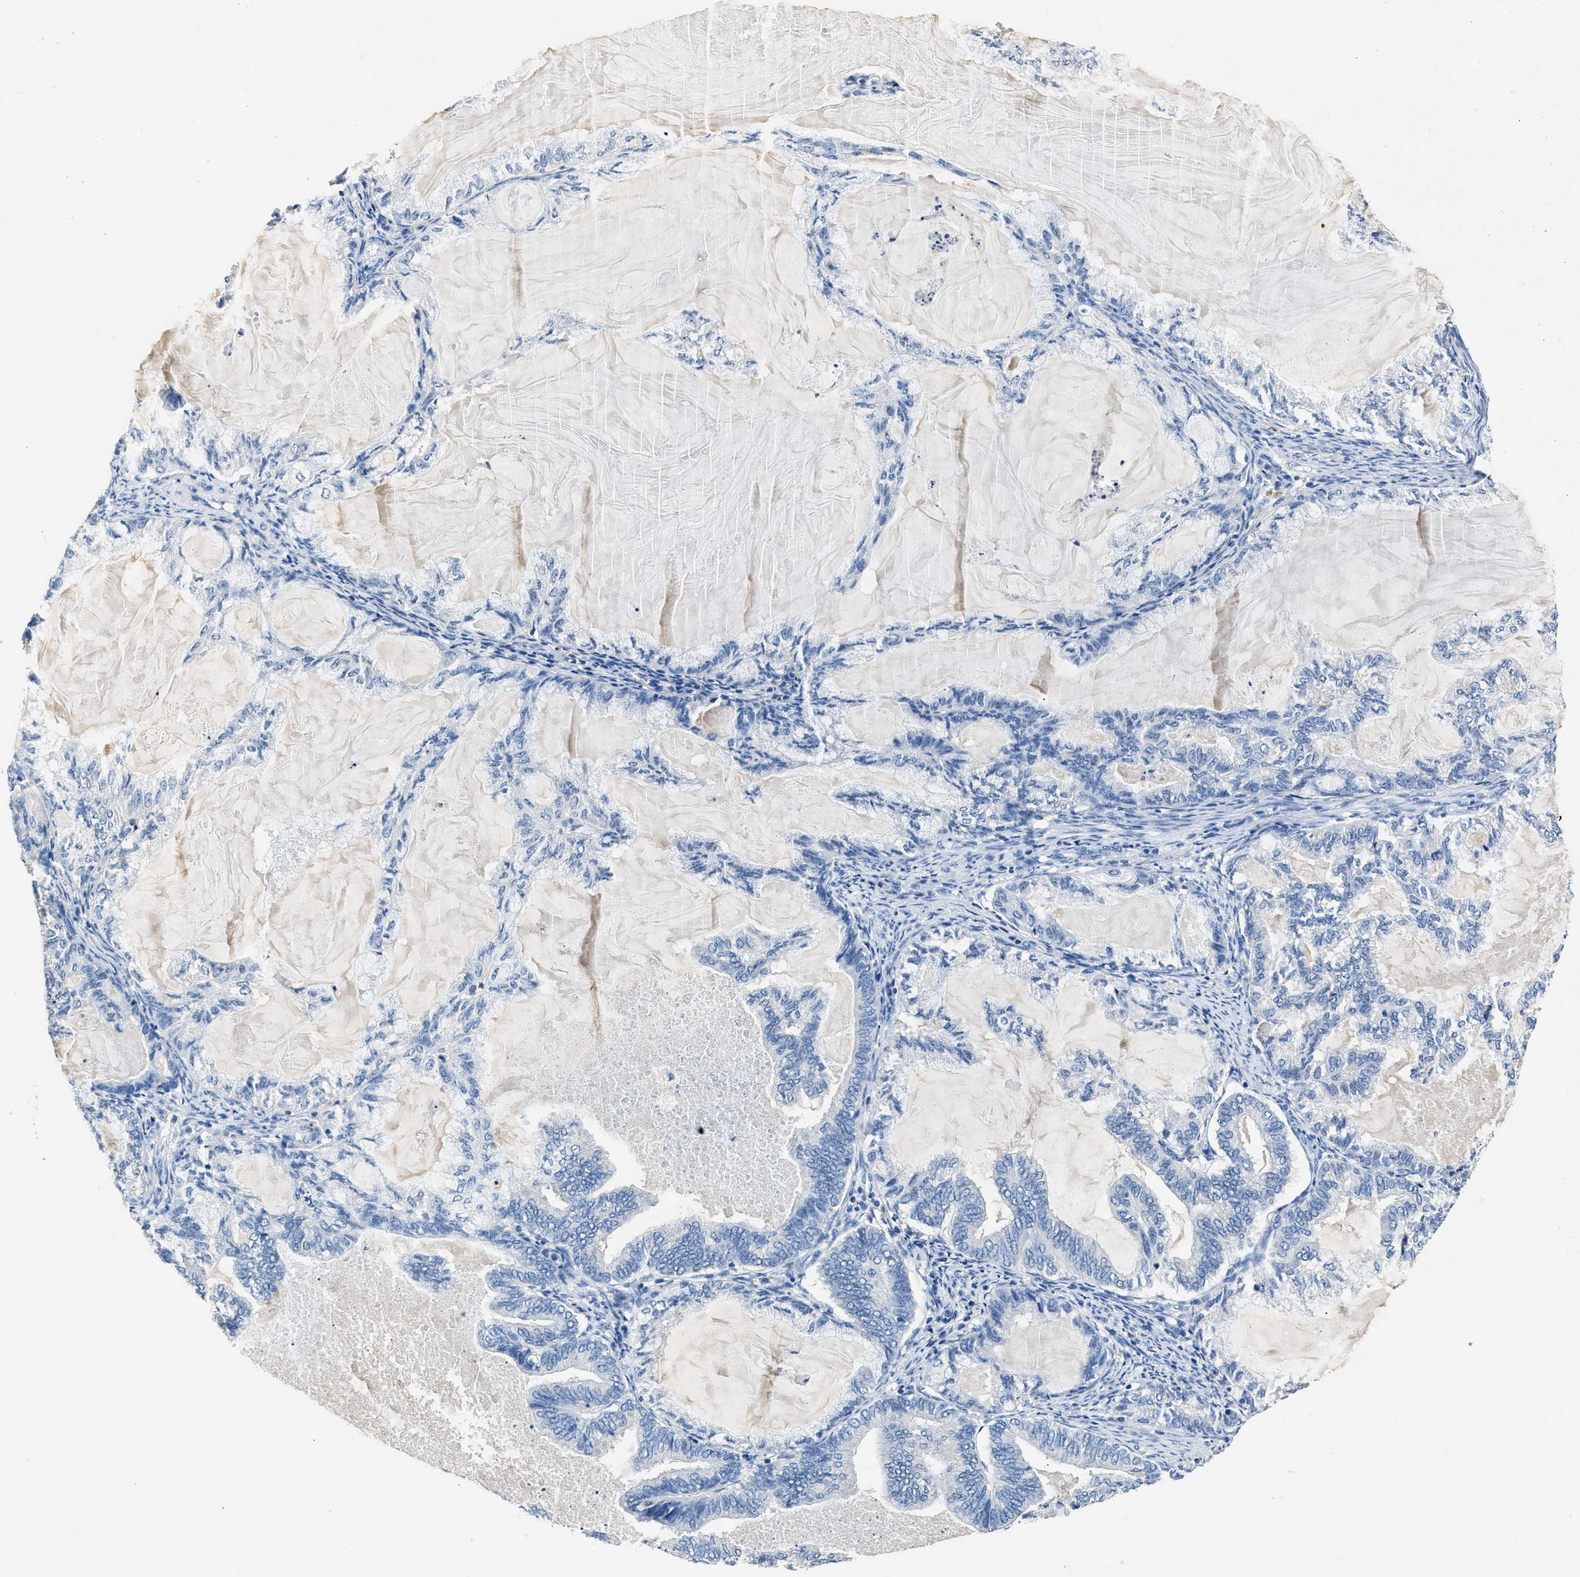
{"staining": {"intensity": "negative", "quantity": "none", "location": "none"}, "tissue": "endometrial cancer", "cell_type": "Tumor cells", "image_type": "cancer", "snomed": [{"axis": "morphology", "description": "Adenocarcinoma, NOS"}, {"axis": "topography", "description": "Endometrium"}], "caption": "Endometrial cancer (adenocarcinoma) was stained to show a protein in brown. There is no significant positivity in tumor cells. The staining was performed using DAB (3,3'-diaminobenzidine) to visualize the protein expression in brown, while the nuclei were stained in blue with hematoxylin (Magnification: 20x).", "gene": "SLCO2B1", "patient": {"sex": "female", "age": 86}}